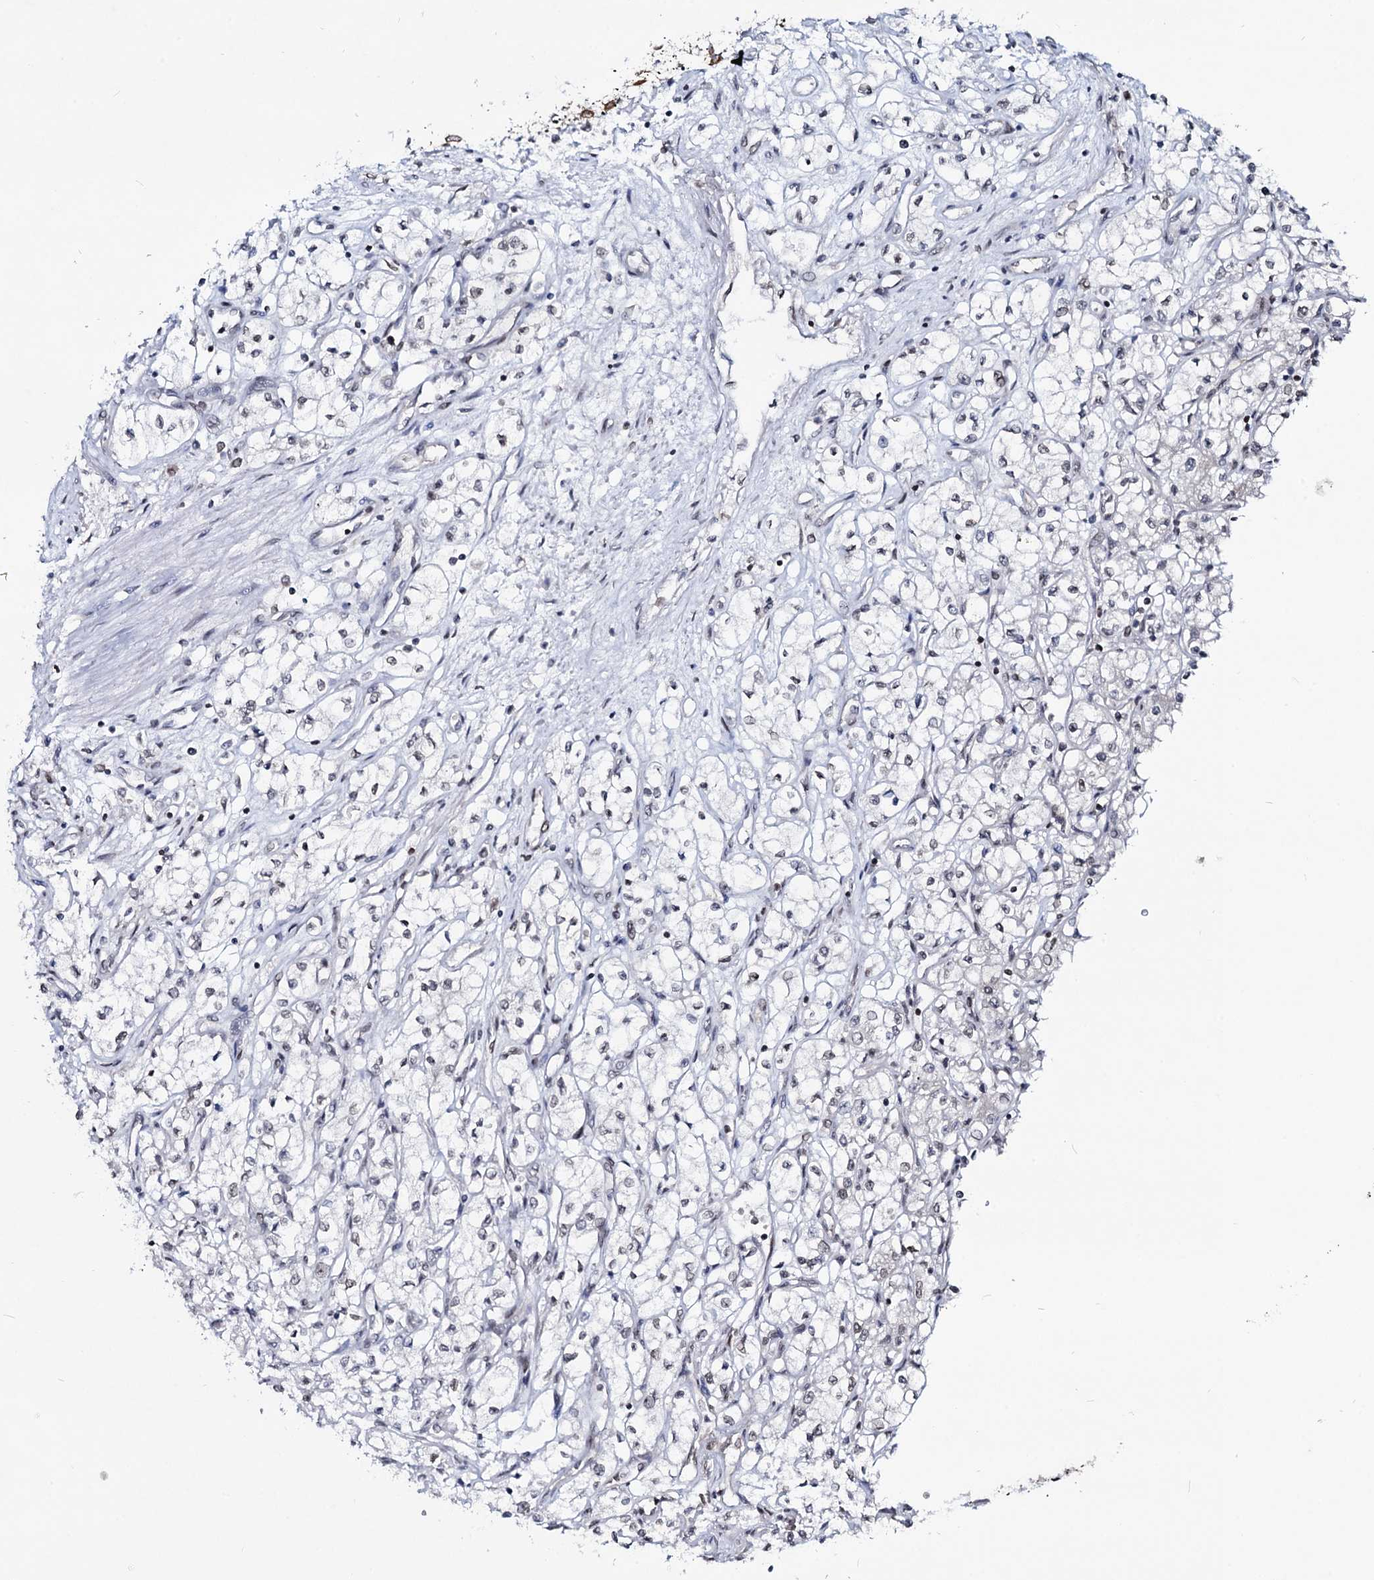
{"staining": {"intensity": "negative", "quantity": "none", "location": "none"}, "tissue": "renal cancer", "cell_type": "Tumor cells", "image_type": "cancer", "snomed": [{"axis": "morphology", "description": "Adenocarcinoma, NOS"}, {"axis": "topography", "description": "Kidney"}], "caption": "Immunohistochemistry of human adenocarcinoma (renal) displays no expression in tumor cells.", "gene": "RNF6", "patient": {"sex": "male", "age": 59}}